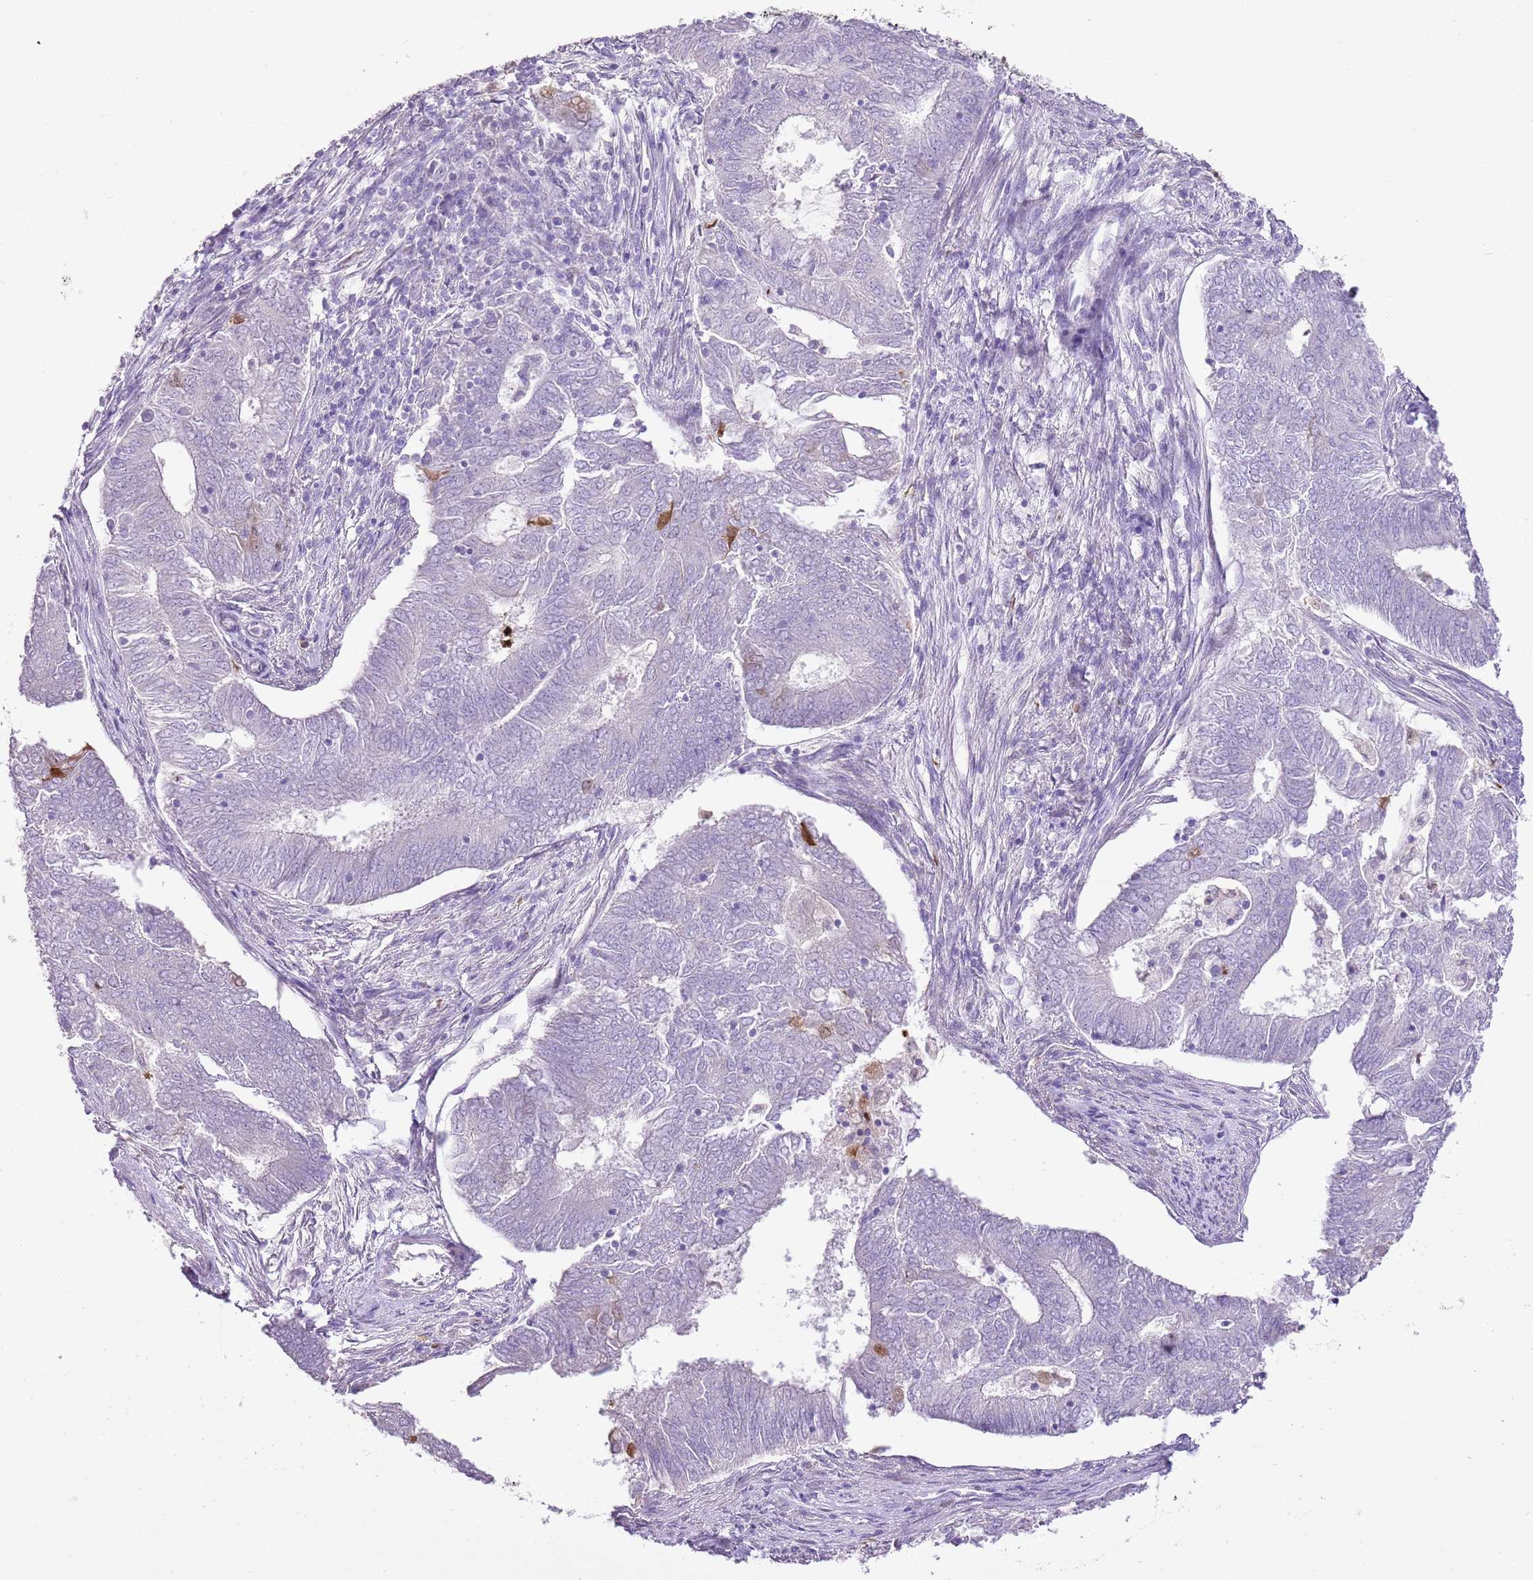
{"staining": {"intensity": "negative", "quantity": "none", "location": "none"}, "tissue": "endometrial cancer", "cell_type": "Tumor cells", "image_type": "cancer", "snomed": [{"axis": "morphology", "description": "Adenocarcinoma, NOS"}, {"axis": "topography", "description": "Endometrium"}], "caption": "Immunohistochemistry image of endometrial cancer stained for a protein (brown), which reveals no staining in tumor cells.", "gene": "XPO7", "patient": {"sex": "female", "age": 62}}